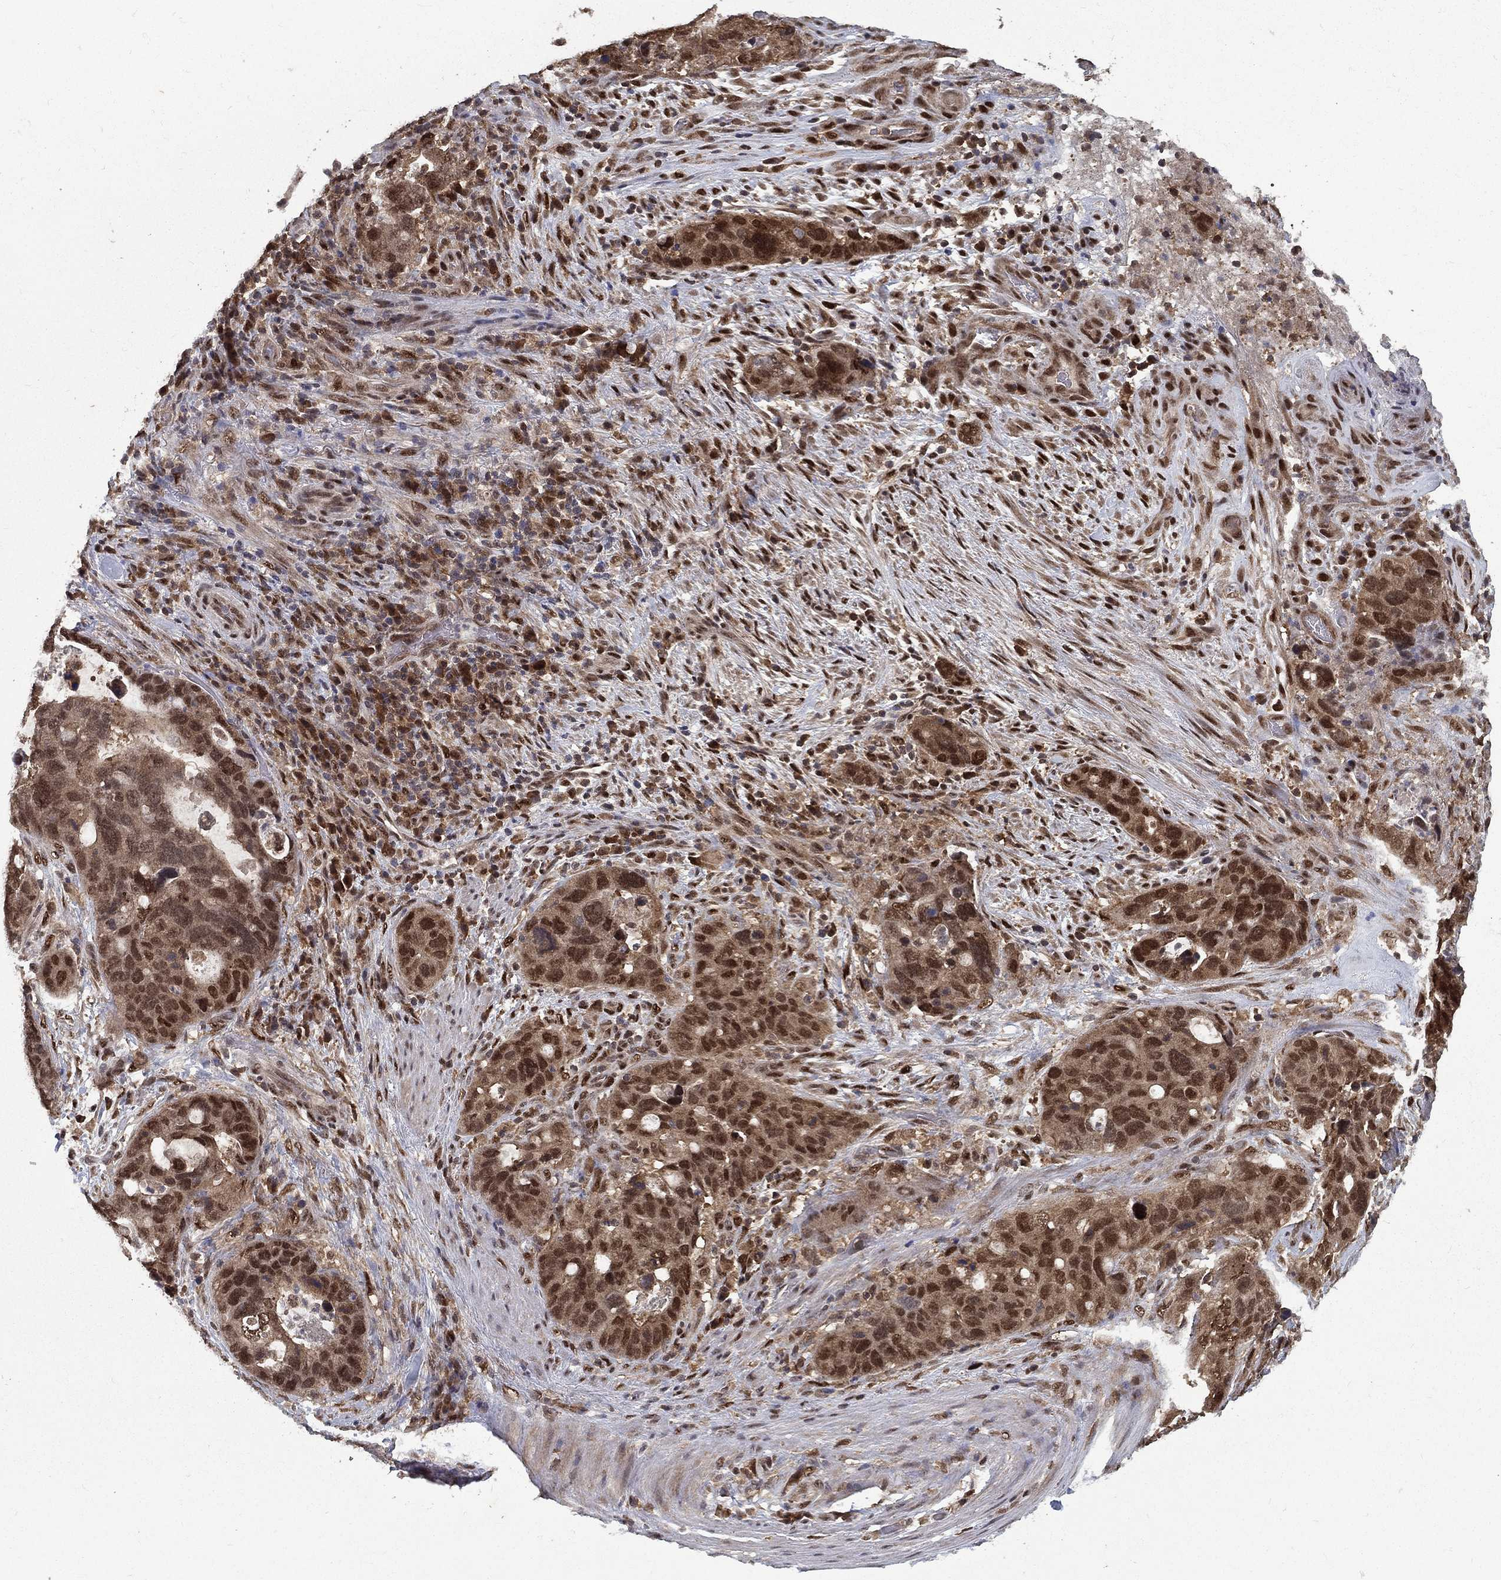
{"staining": {"intensity": "moderate", "quantity": ">75%", "location": "cytoplasmic/membranous,nuclear"}, "tissue": "stomach cancer", "cell_type": "Tumor cells", "image_type": "cancer", "snomed": [{"axis": "morphology", "description": "Adenocarcinoma, NOS"}, {"axis": "topography", "description": "Stomach"}], "caption": "Stomach cancer stained with IHC exhibits moderate cytoplasmic/membranous and nuclear expression in about >75% of tumor cells.", "gene": "CARM1", "patient": {"sex": "male", "age": 54}}